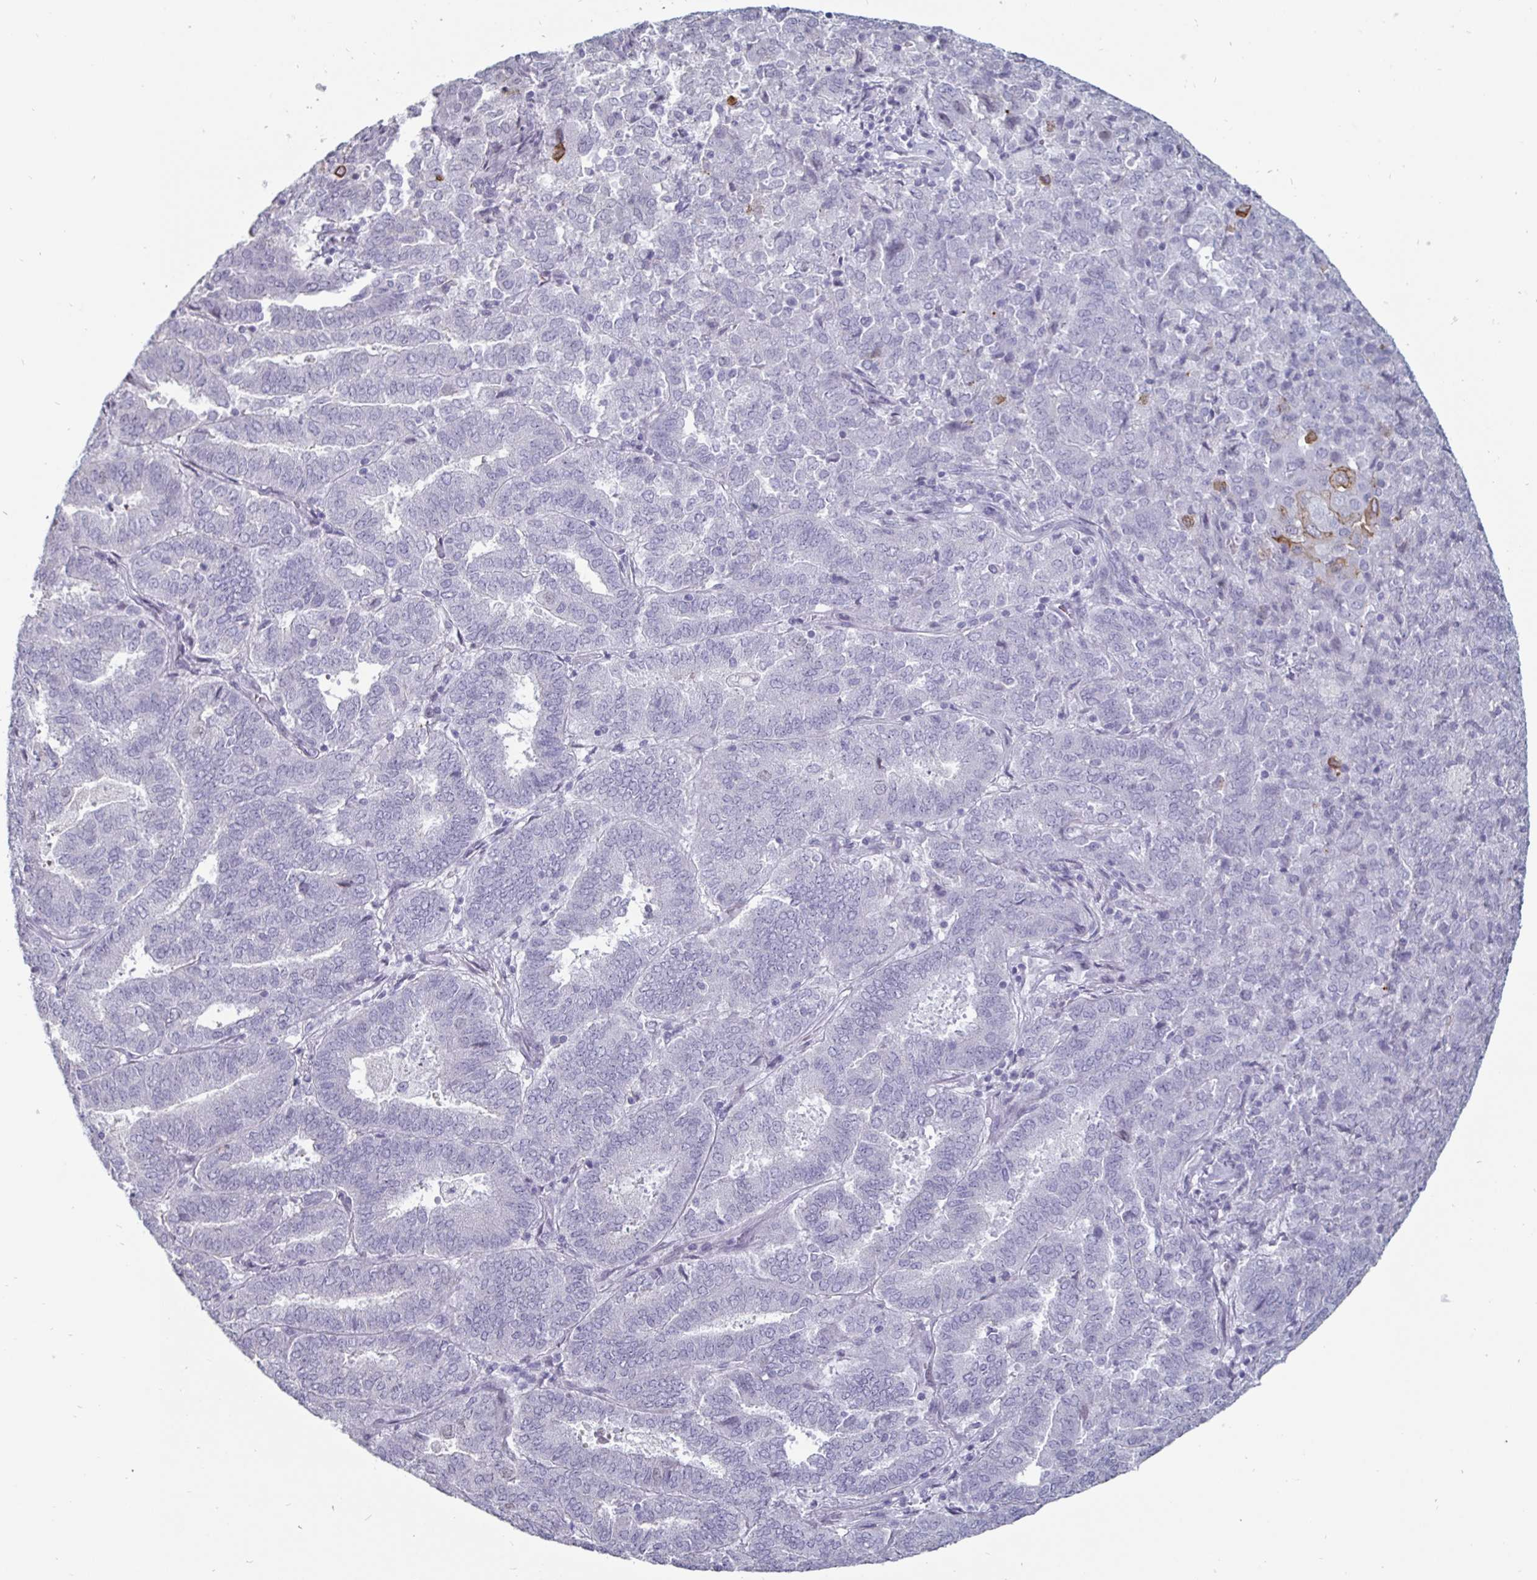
{"staining": {"intensity": "negative", "quantity": "none", "location": "none"}, "tissue": "endometrial cancer", "cell_type": "Tumor cells", "image_type": "cancer", "snomed": [{"axis": "morphology", "description": "Adenocarcinoma, NOS"}, {"axis": "topography", "description": "Endometrium"}], "caption": "IHC of endometrial adenocarcinoma demonstrates no expression in tumor cells.", "gene": "OOSP2", "patient": {"sex": "female", "age": 72}}